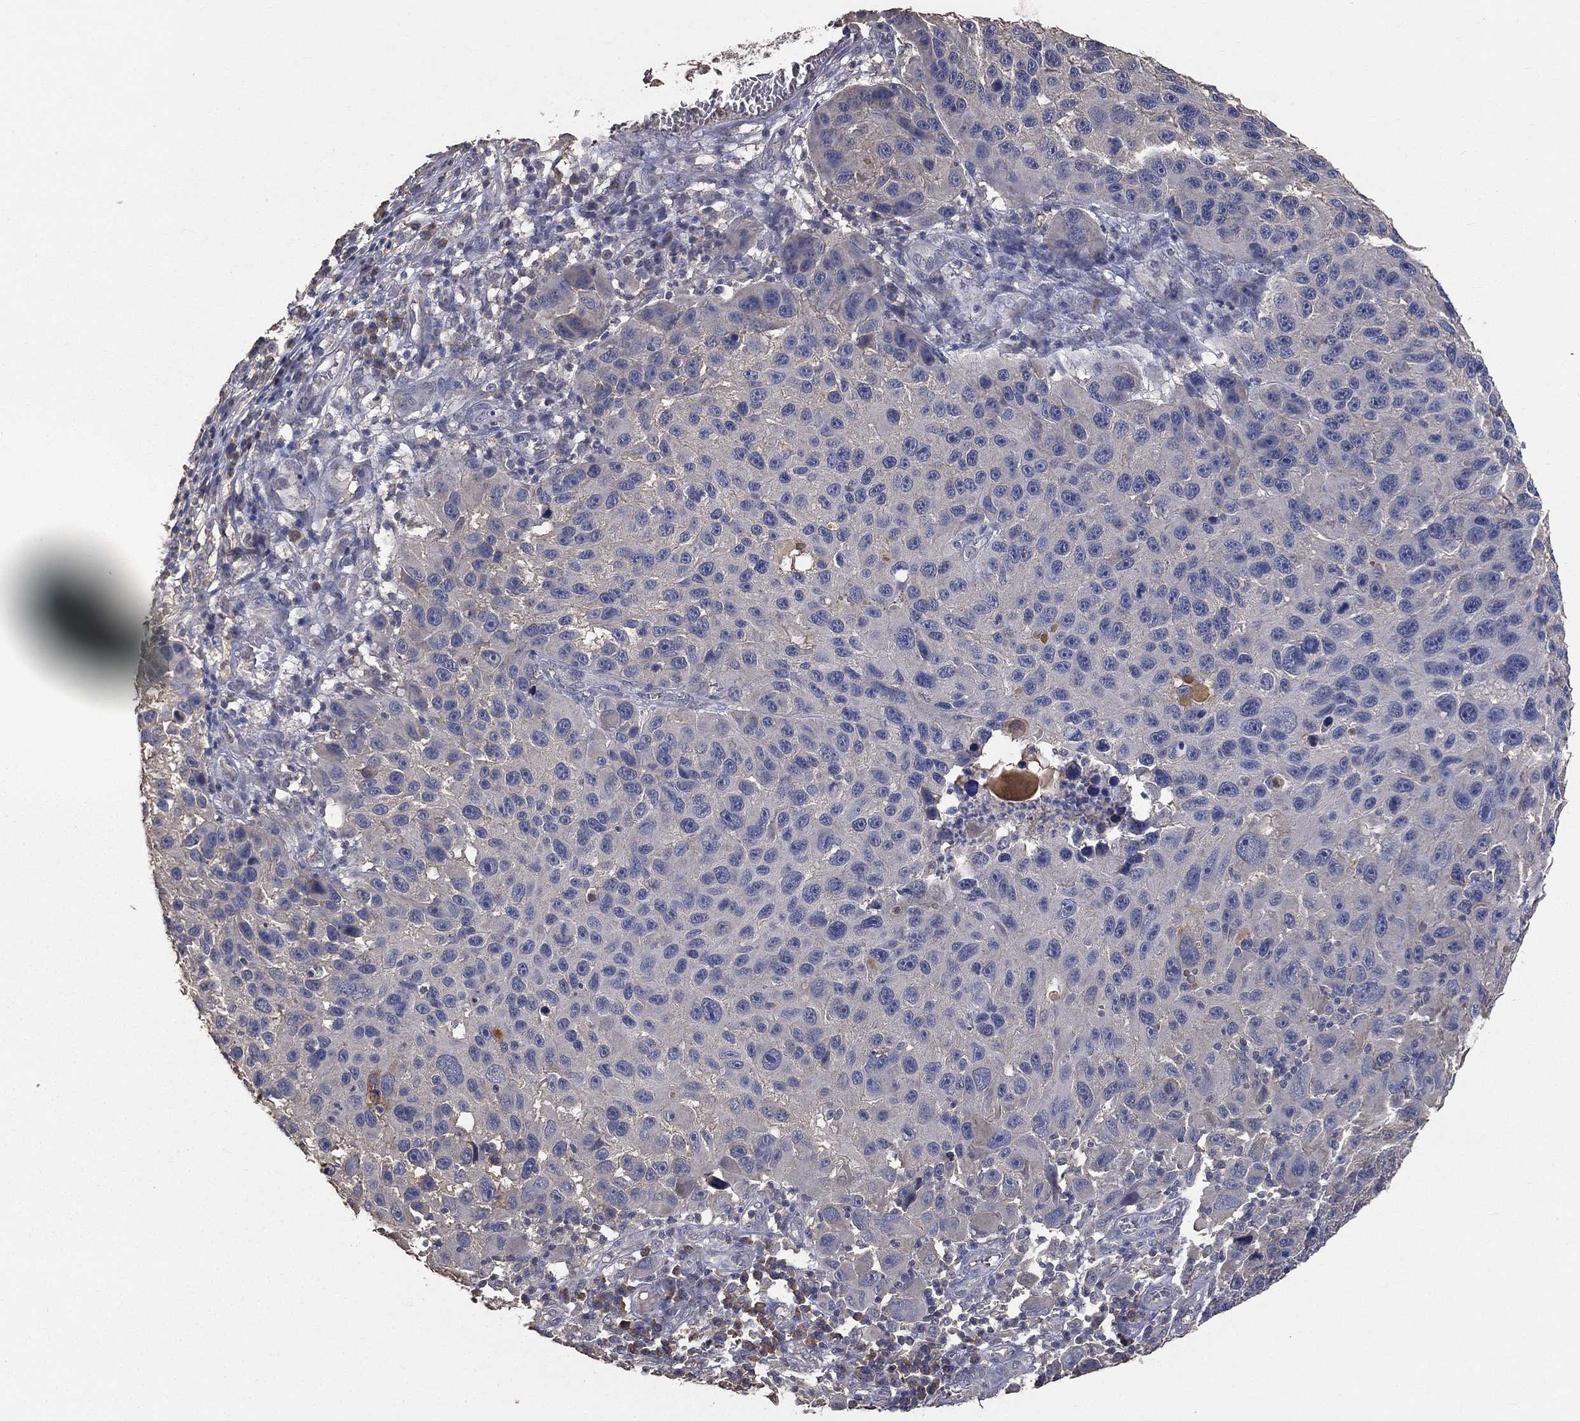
{"staining": {"intensity": "negative", "quantity": "none", "location": "none"}, "tissue": "melanoma", "cell_type": "Tumor cells", "image_type": "cancer", "snomed": [{"axis": "morphology", "description": "Malignant melanoma, NOS"}, {"axis": "topography", "description": "Skin"}], "caption": "IHC photomicrograph of neoplastic tissue: malignant melanoma stained with DAB (3,3'-diaminobenzidine) shows no significant protein positivity in tumor cells. (DAB IHC, high magnification).", "gene": "SNAP25", "patient": {"sex": "male", "age": 53}}